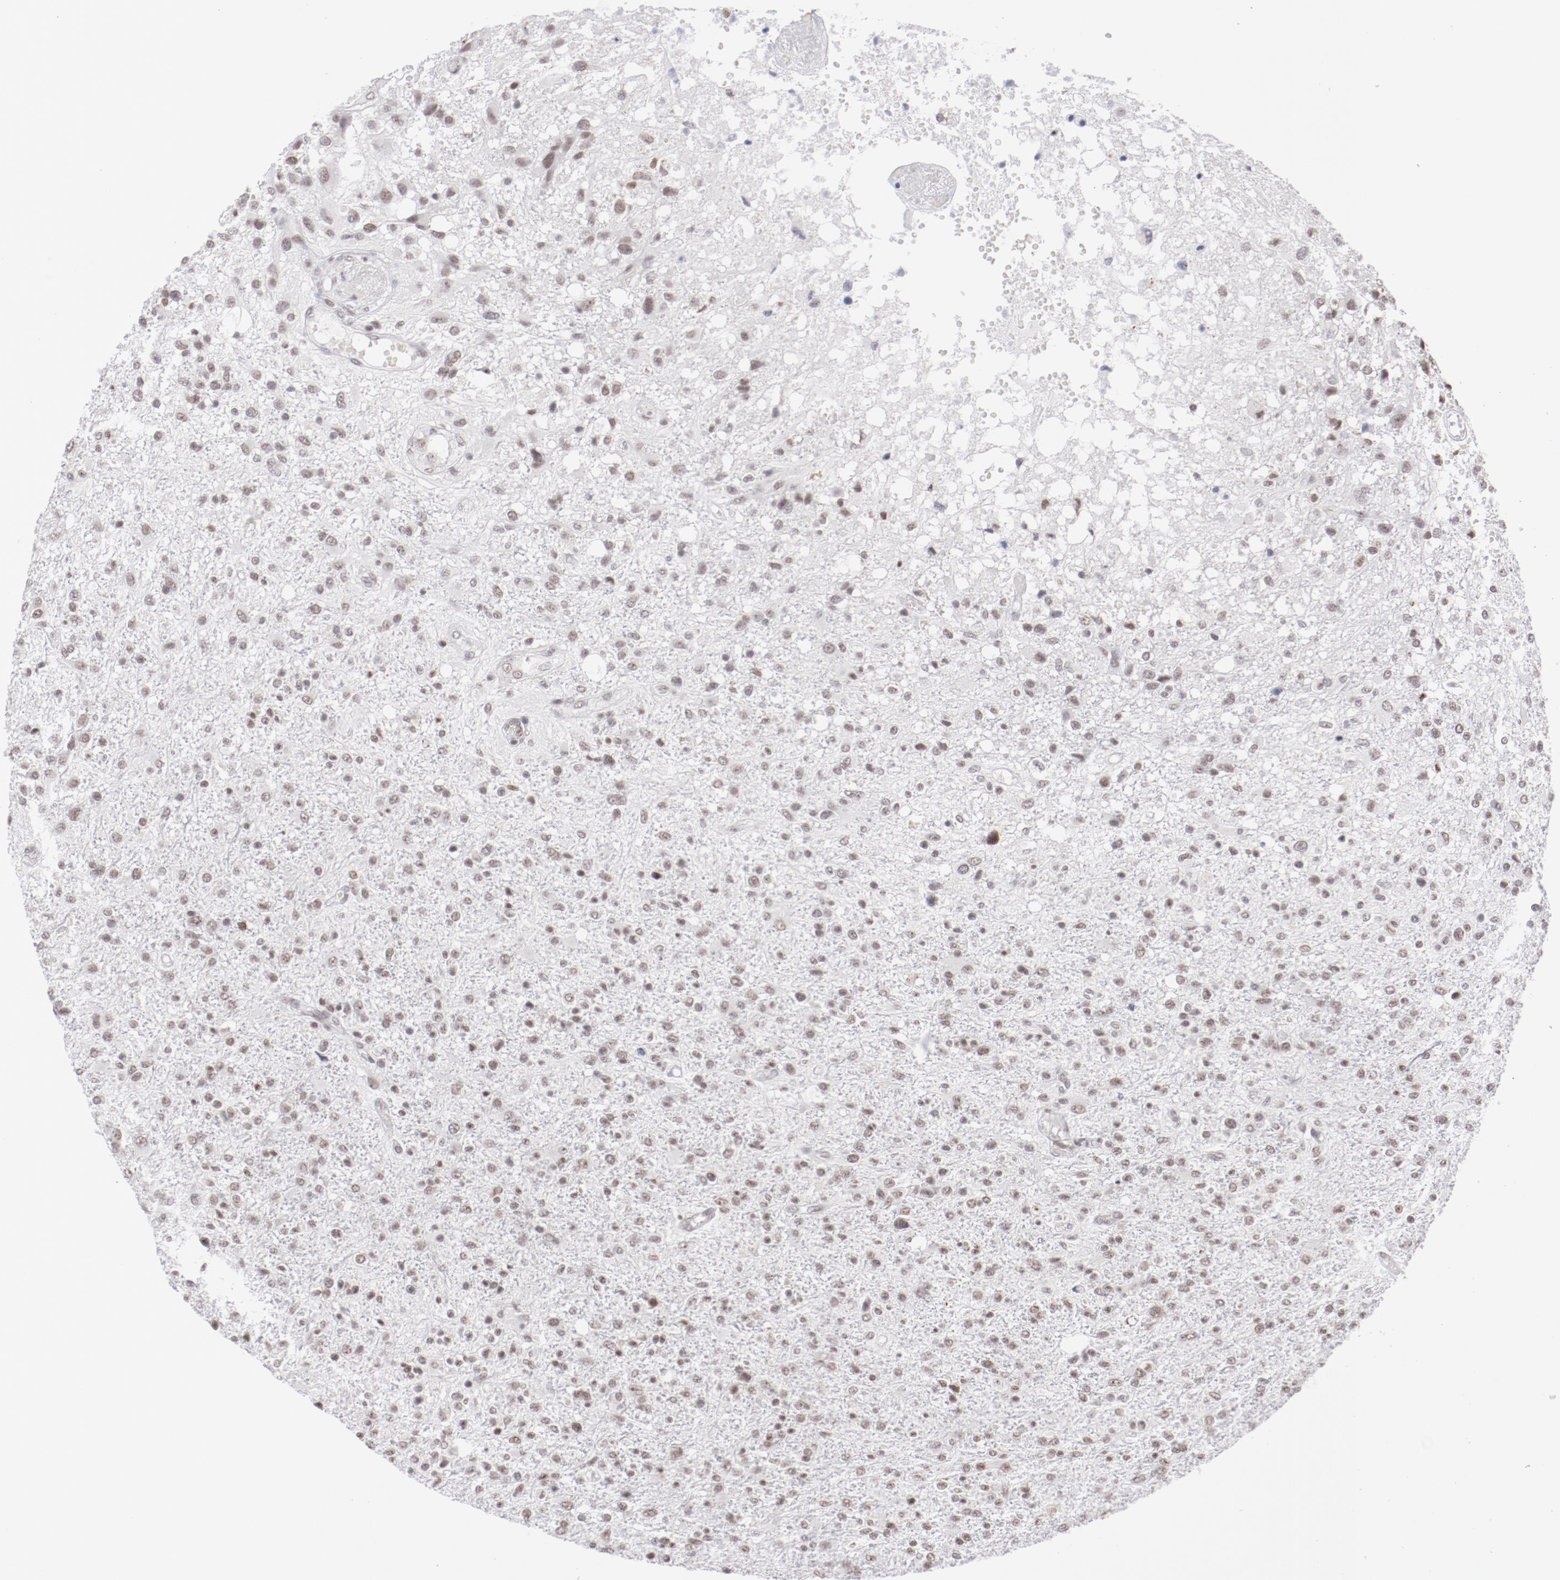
{"staining": {"intensity": "weak", "quantity": ">75%", "location": "nuclear"}, "tissue": "glioma", "cell_type": "Tumor cells", "image_type": "cancer", "snomed": [{"axis": "morphology", "description": "Glioma, malignant, High grade"}, {"axis": "topography", "description": "Cerebral cortex"}], "caption": "IHC image of neoplastic tissue: human malignant glioma (high-grade) stained using IHC demonstrates low levels of weak protein expression localized specifically in the nuclear of tumor cells, appearing as a nuclear brown color.", "gene": "TFAP4", "patient": {"sex": "male", "age": 76}}